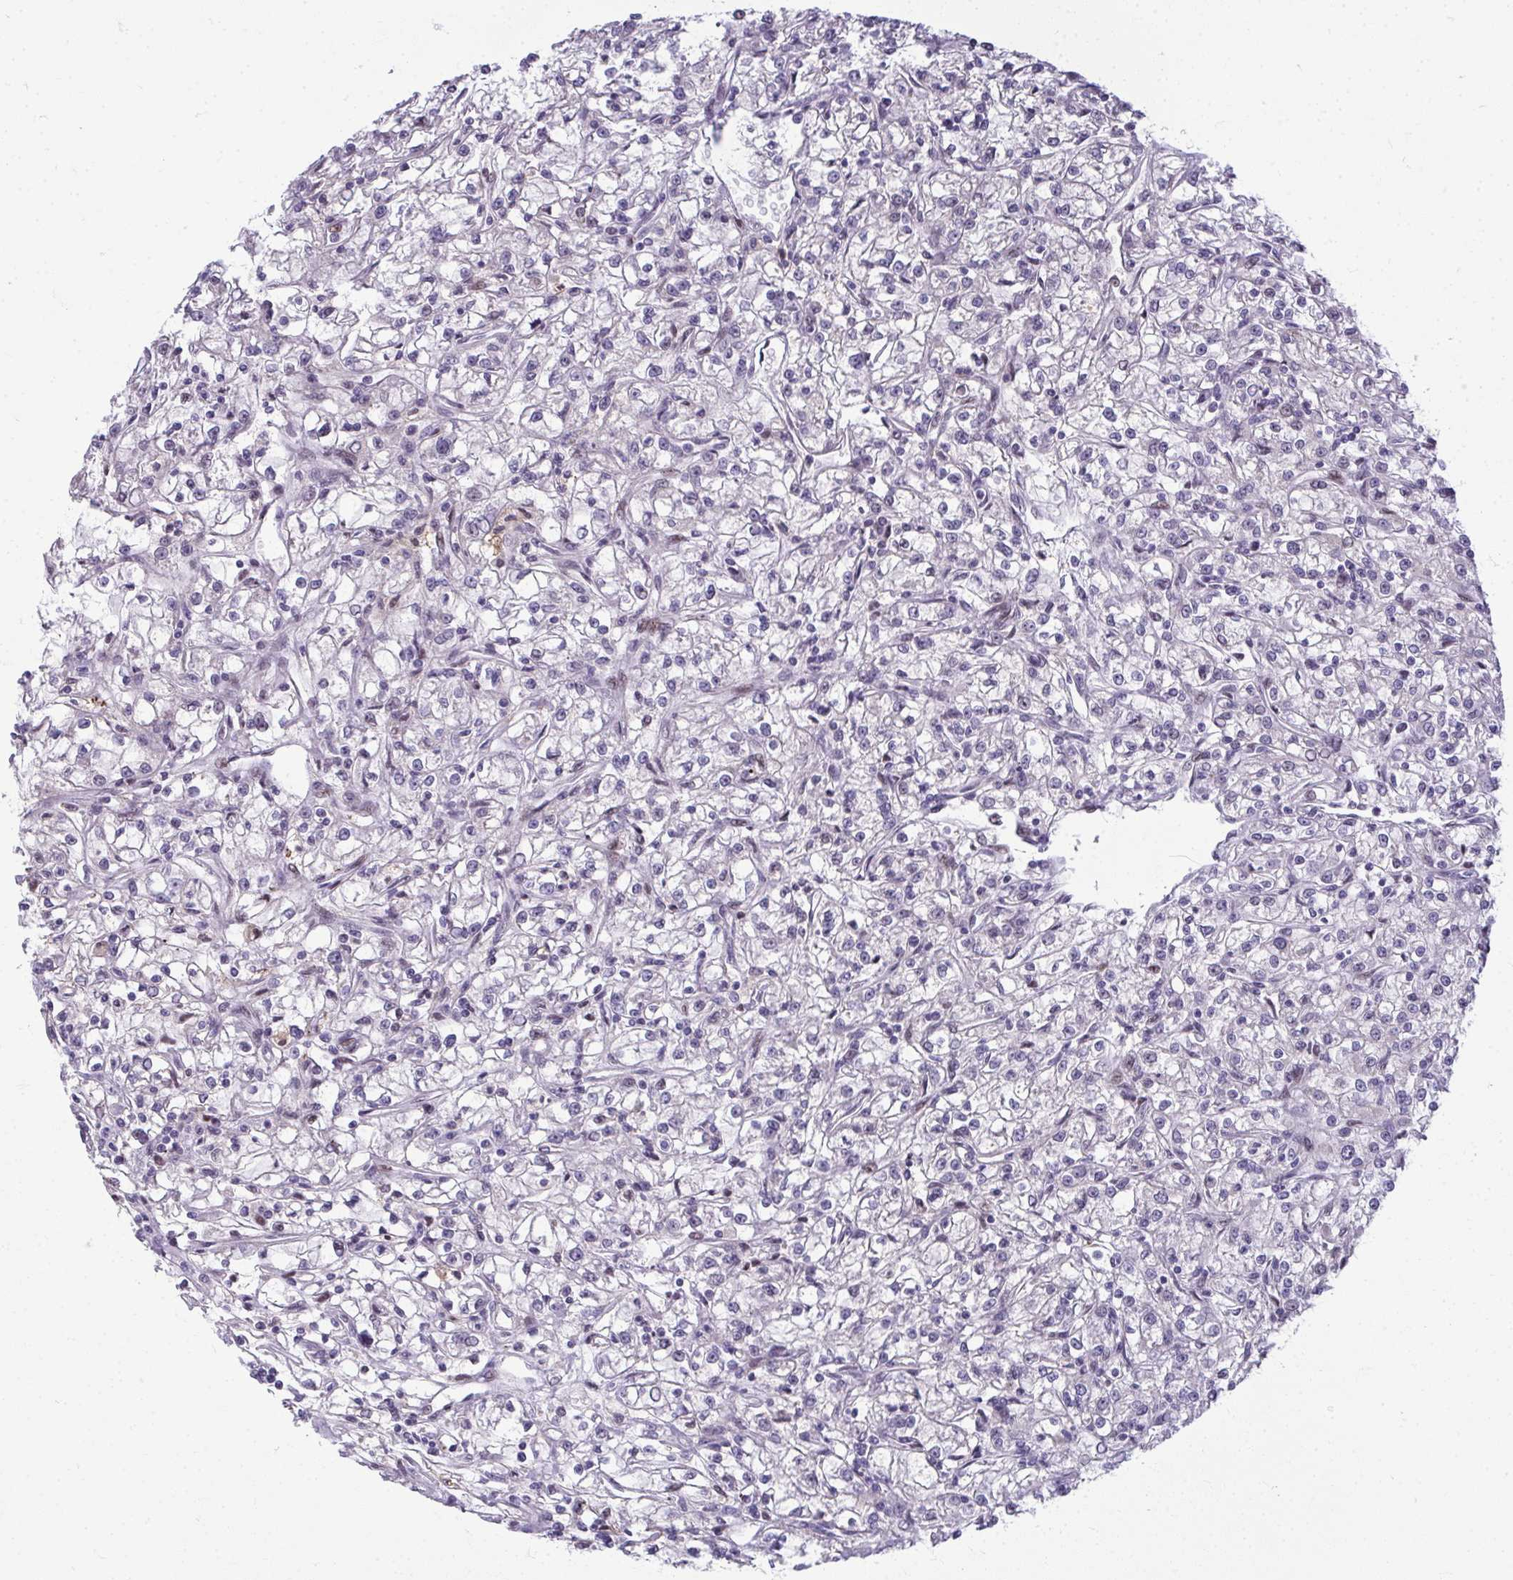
{"staining": {"intensity": "negative", "quantity": "none", "location": "none"}, "tissue": "renal cancer", "cell_type": "Tumor cells", "image_type": "cancer", "snomed": [{"axis": "morphology", "description": "Adenocarcinoma, NOS"}, {"axis": "topography", "description": "Kidney"}], "caption": "High magnification brightfield microscopy of adenocarcinoma (renal) stained with DAB (brown) and counterstained with hematoxylin (blue): tumor cells show no significant positivity. Nuclei are stained in blue.", "gene": "ODF1", "patient": {"sex": "female", "age": 59}}